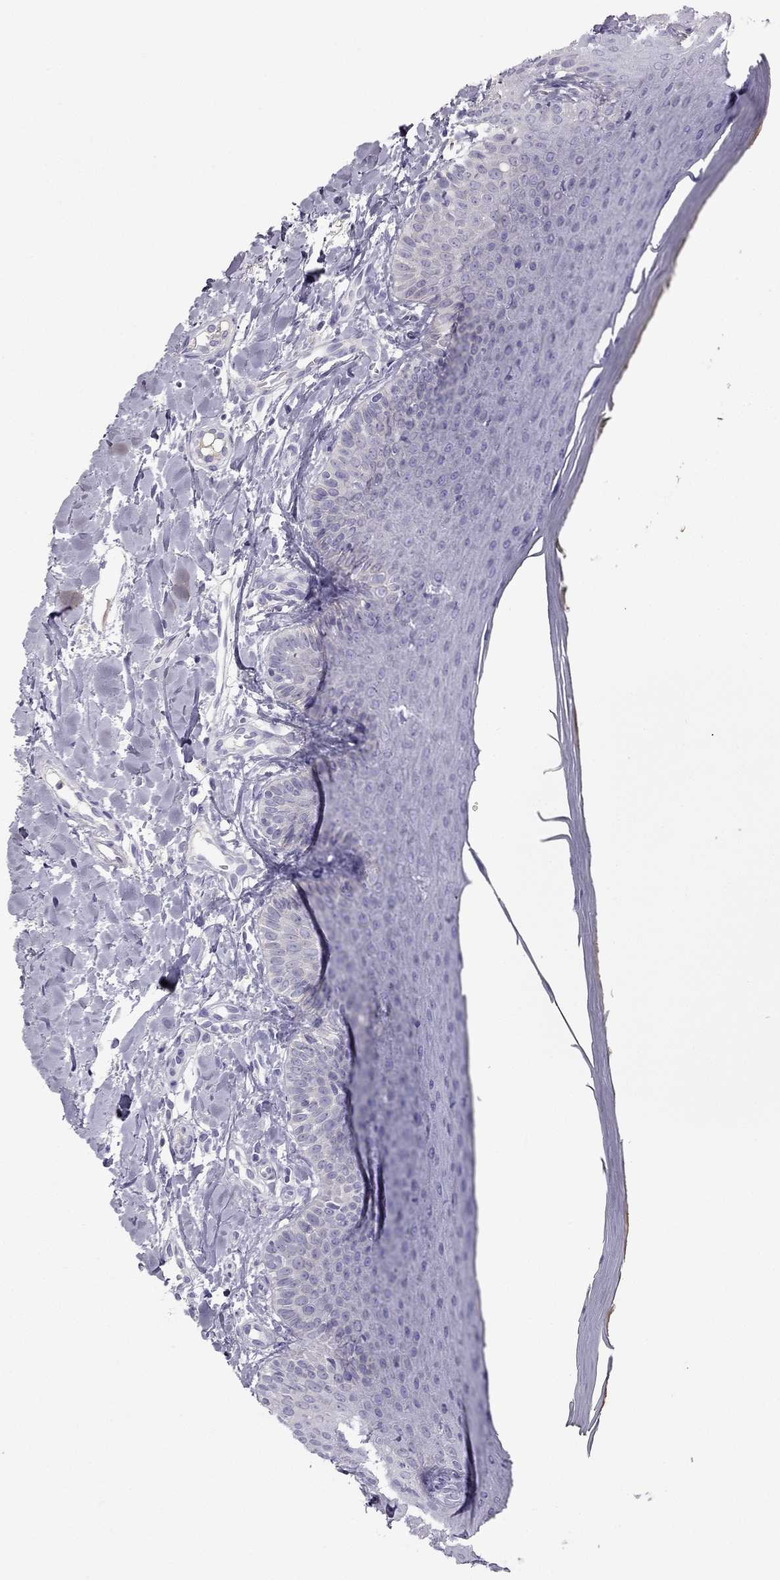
{"staining": {"intensity": "negative", "quantity": "none", "location": "none"}, "tissue": "oral mucosa", "cell_type": "Squamous epithelial cells", "image_type": "normal", "snomed": [{"axis": "morphology", "description": "Normal tissue, NOS"}, {"axis": "topography", "description": "Oral tissue"}], "caption": "Protein analysis of normal oral mucosa shows no significant positivity in squamous epithelial cells.", "gene": "STOML3", "patient": {"sex": "female", "age": 43}}